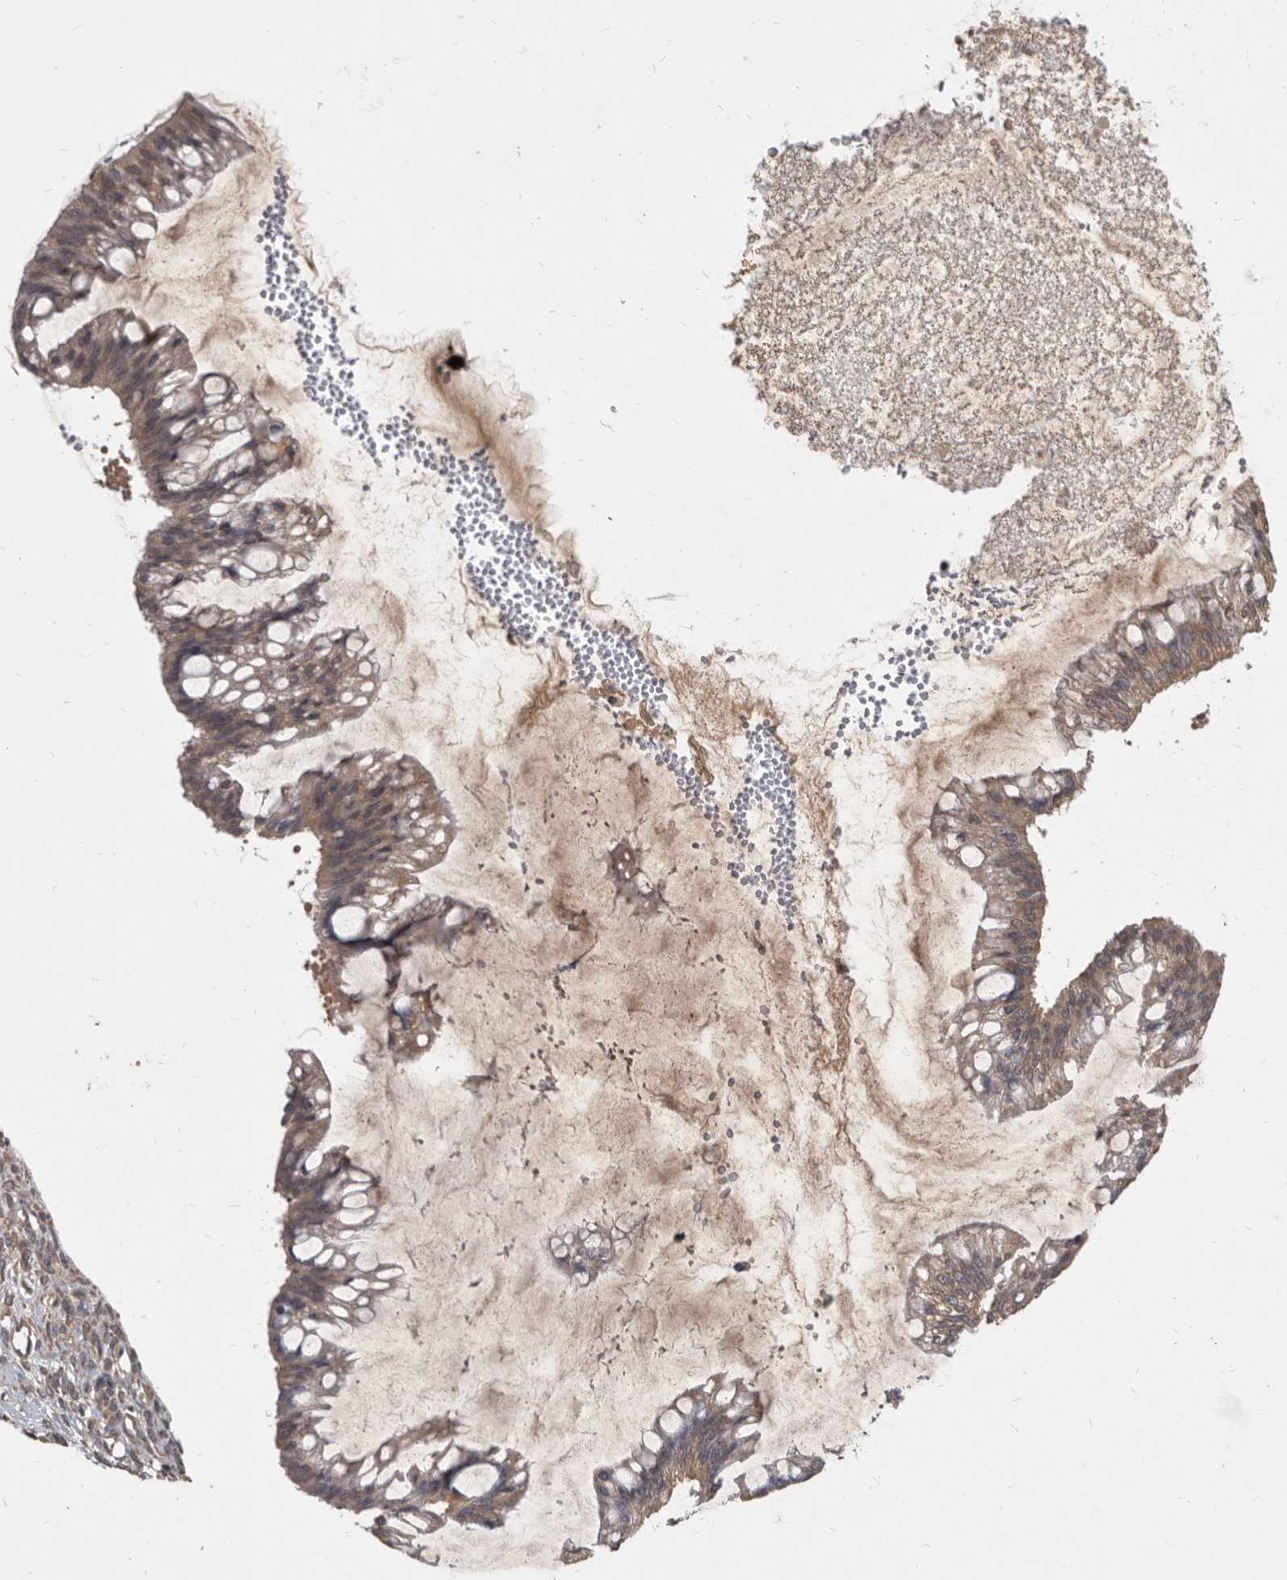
{"staining": {"intensity": "weak", "quantity": ">75%", "location": "cytoplasmic/membranous"}, "tissue": "ovarian cancer", "cell_type": "Tumor cells", "image_type": "cancer", "snomed": [{"axis": "morphology", "description": "Cystadenocarcinoma, mucinous, NOS"}, {"axis": "topography", "description": "Ovary"}], "caption": "Protein positivity by immunohistochemistry (IHC) exhibits weak cytoplasmic/membranous staining in approximately >75% of tumor cells in mucinous cystadenocarcinoma (ovarian).", "gene": "DNAJC28", "patient": {"sex": "female", "age": 73}}